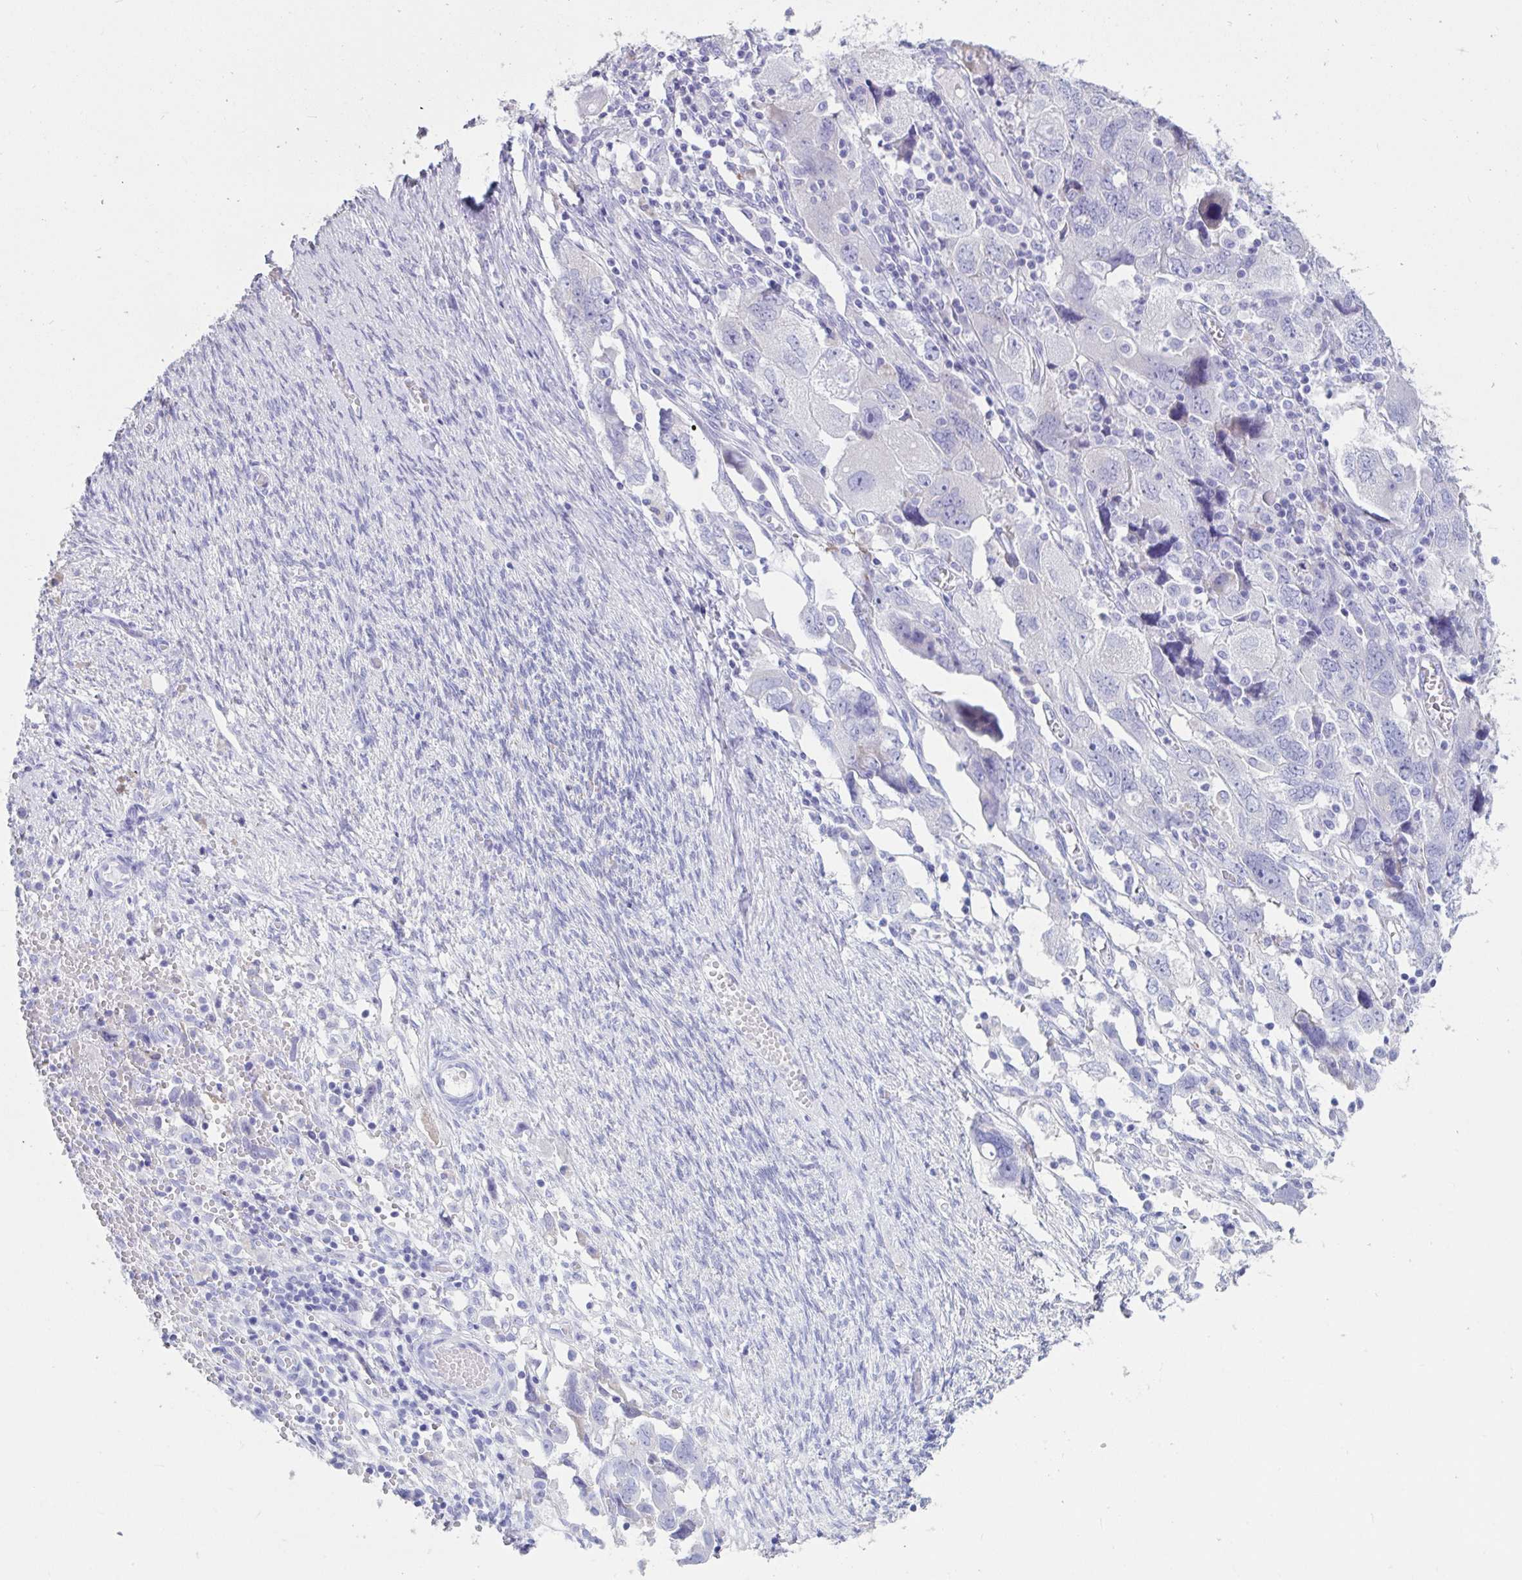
{"staining": {"intensity": "negative", "quantity": "none", "location": "none"}, "tissue": "ovarian cancer", "cell_type": "Tumor cells", "image_type": "cancer", "snomed": [{"axis": "morphology", "description": "Carcinoma, NOS"}, {"axis": "morphology", "description": "Cystadenocarcinoma, serous, NOS"}, {"axis": "topography", "description": "Ovary"}], "caption": "An IHC image of carcinoma (ovarian) is shown. There is no staining in tumor cells of carcinoma (ovarian). Nuclei are stained in blue.", "gene": "TNNC1", "patient": {"sex": "female", "age": 69}}